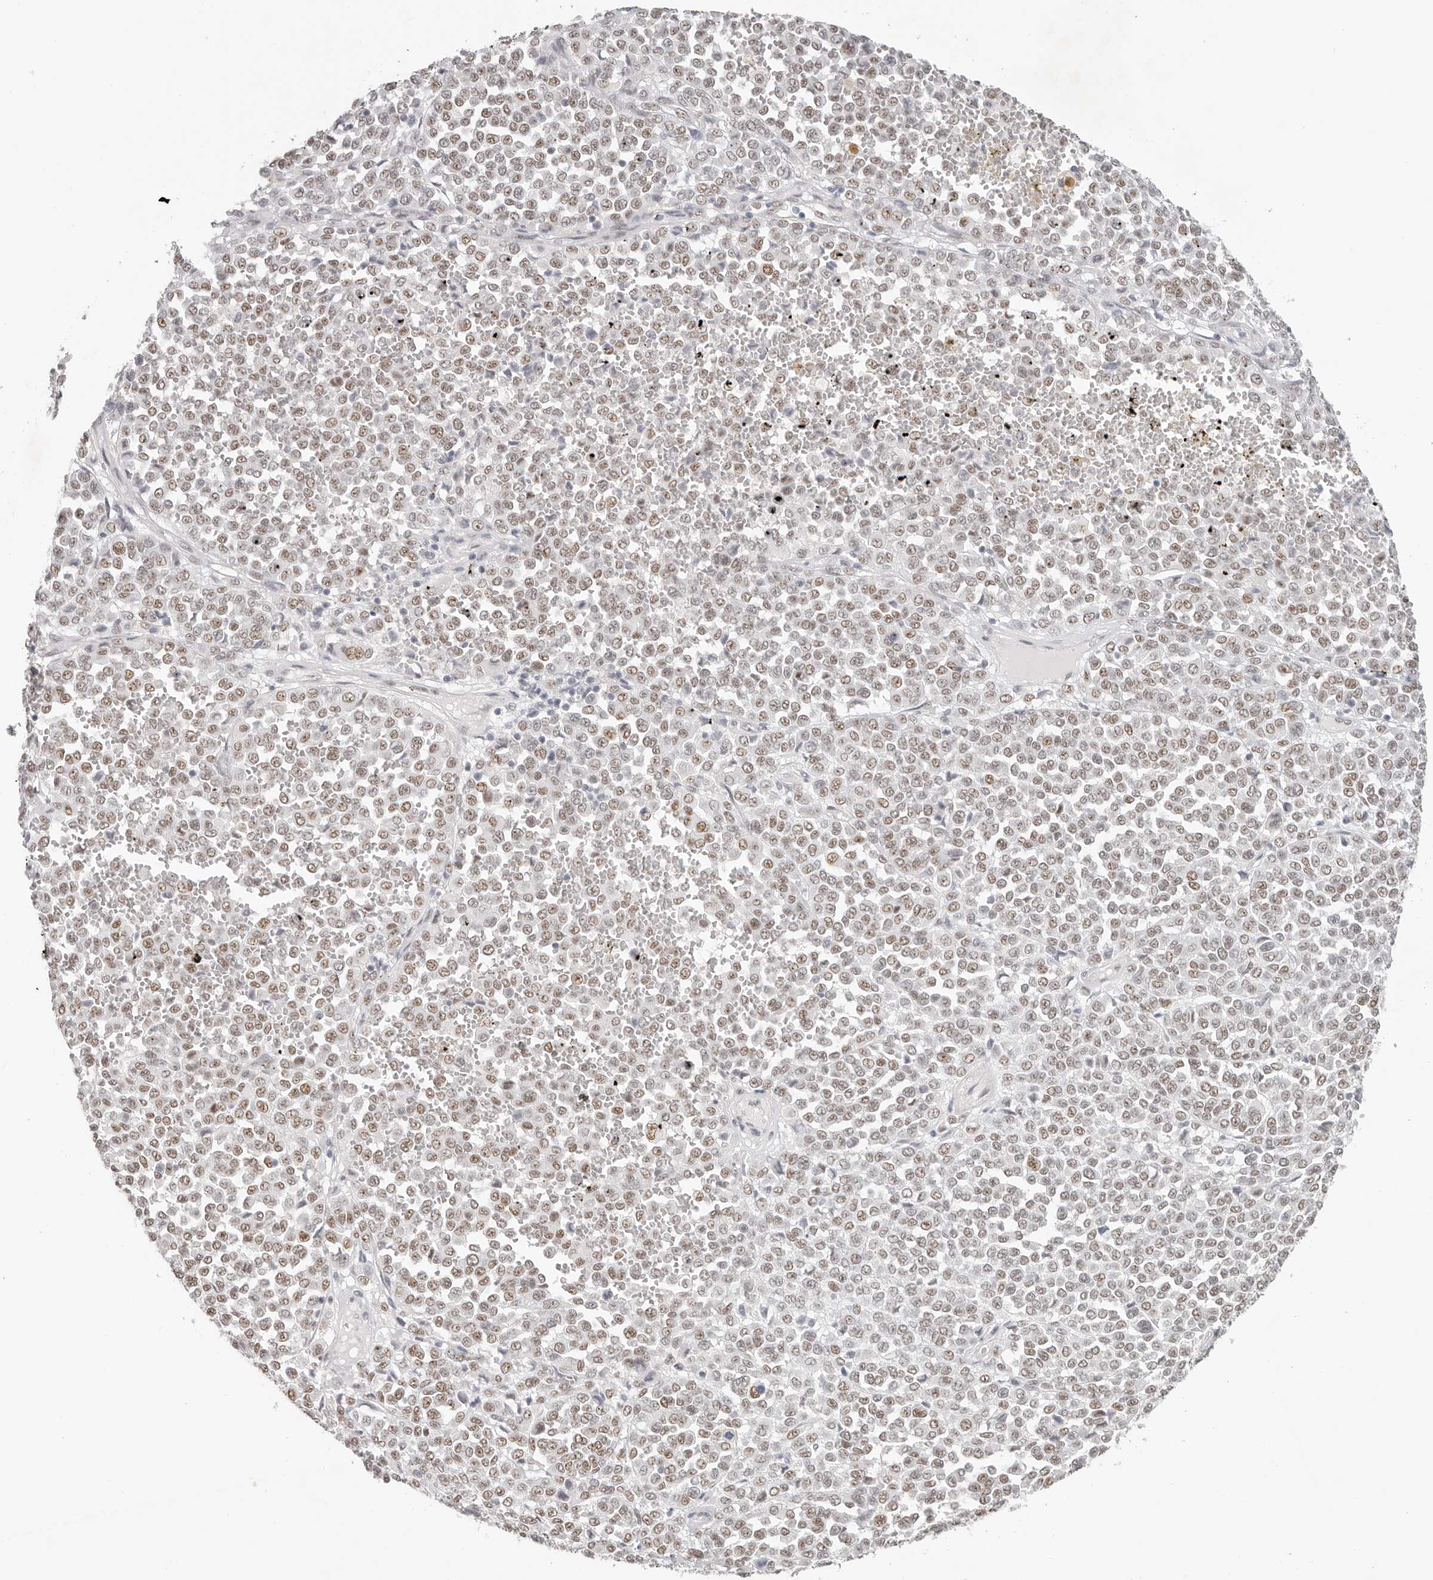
{"staining": {"intensity": "weak", "quantity": ">75%", "location": "nuclear"}, "tissue": "melanoma", "cell_type": "Tumor cells", "image_type": "cancer", "snomed": [{"axis": "morphology", "description": "Malignant melanoma, Metastatic site"}, {"axis": "topography", "description": "Pancreas"}], "caption": "Human malignant melanoma (metastatic site) stained with a brown dye shows weak nuclear positive expression in about >75% of tumor cells.", "gene": "LARP7", "patient": {"sex": "female", "age": 30}}